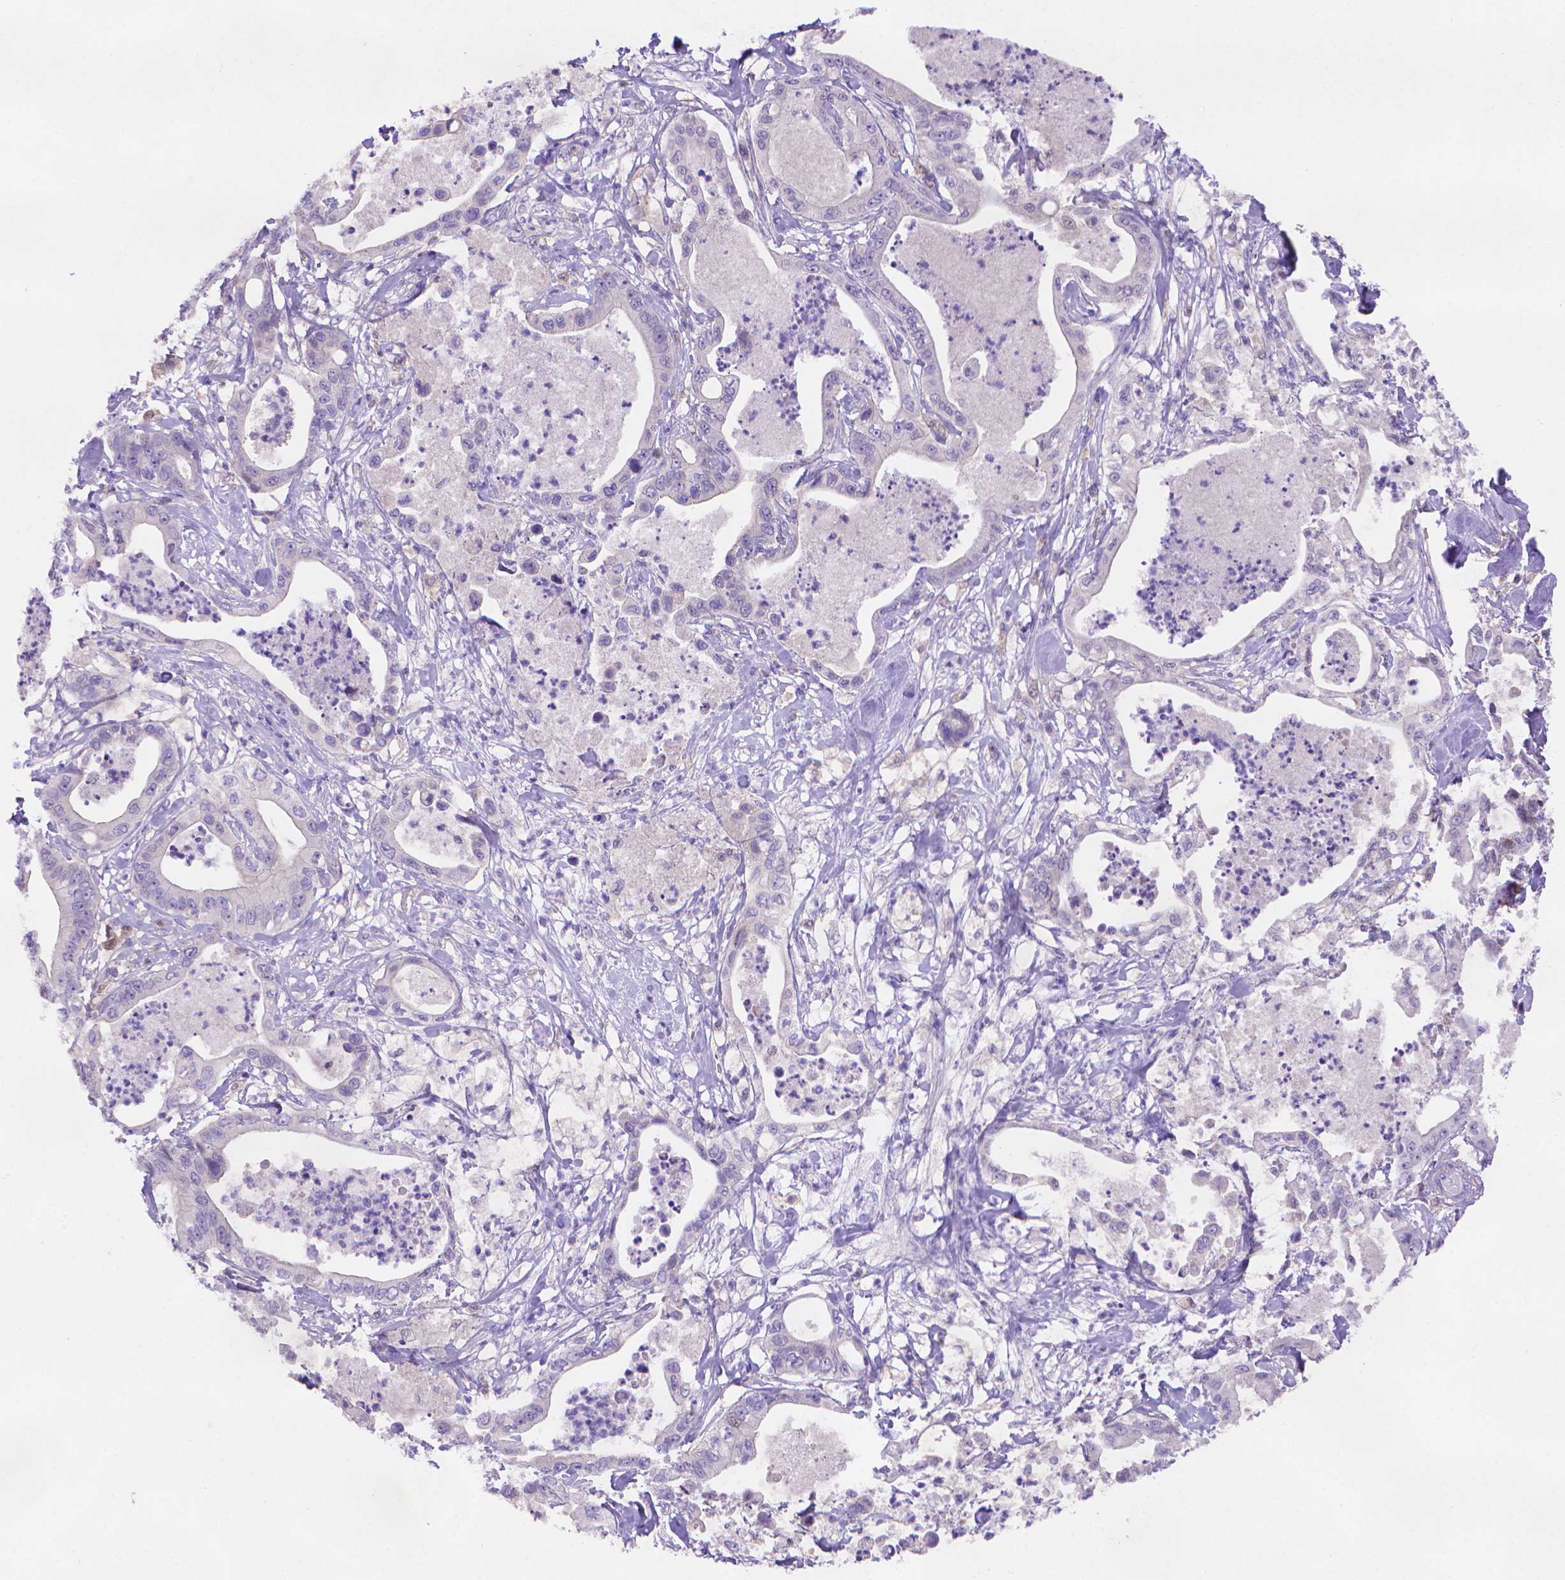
{"staining": {"intensity": "negative", "quantity": "none", "location": "none"}, "tissue": "pancreatic cancer", "cell_type": "Tumor cells", "image_type": "cancer", "snomed": [{"axis": "morphology", "description": "Adenocarcinoma, NOS"}, {"axis": "topography", "description": "Pancreas"}], "caption": "Pancreatic adenocarcinoma stained for a protein using IHC exhibits no expression tumor cells.", "gene": "FGD2", "patient": {"sex": "male", "age": 71}}